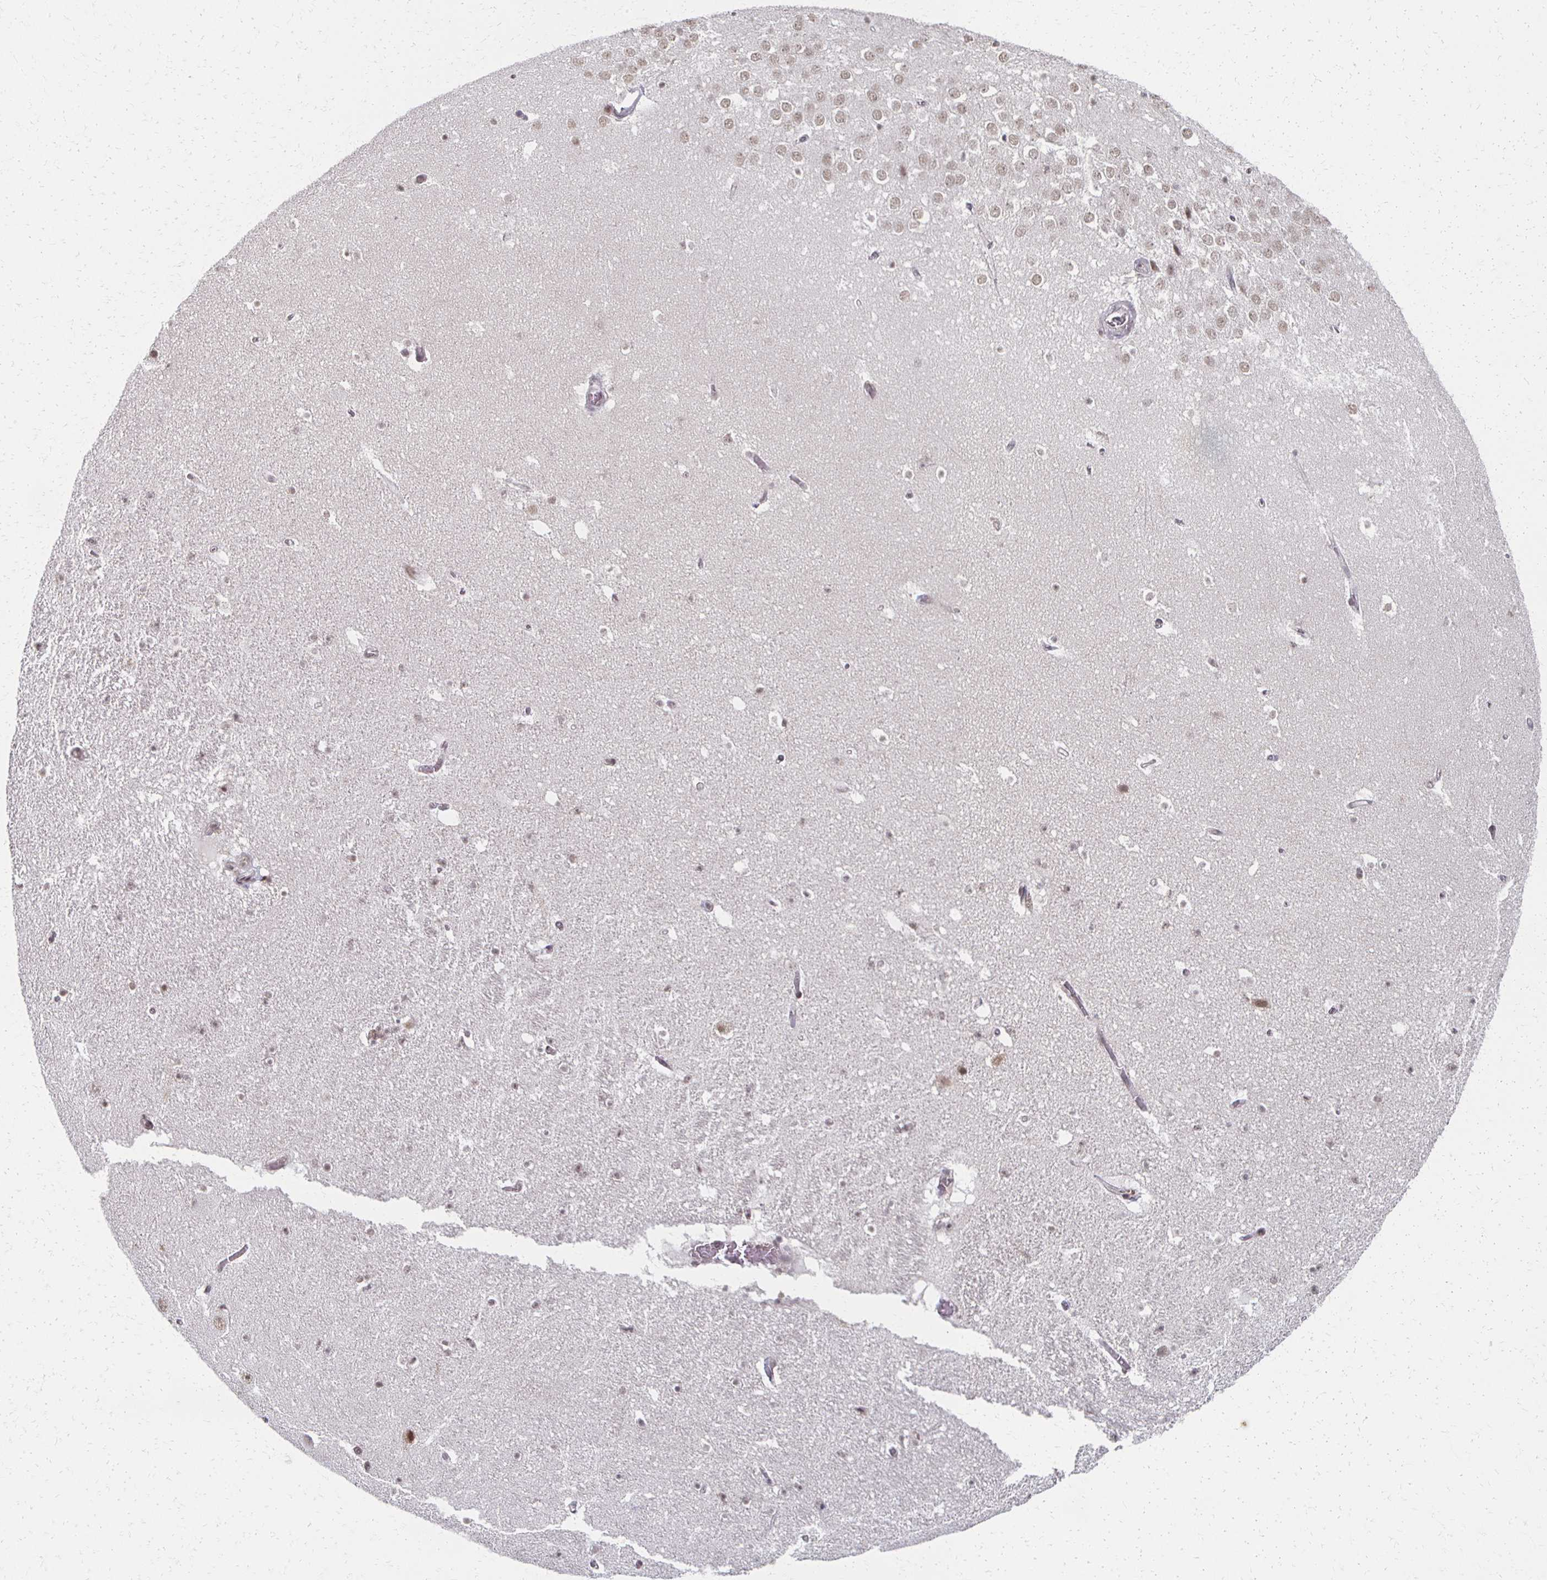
{"staining": {"intensity": "negative", "quantity": "none", "location": "none"}, "tissue": "hippocampus", "cell_type": "Glial cells", "image_type": "normal", "snomed": [{"axis": "morphology", "description": "Normal tissue, NOS"}, {"axis": "topography", "description": "Hippocampus"}], "caption": "Immunohistochemical staining of benign human hippocampus displays no significant staining in glial cells. (Stains: DAB (3,3'-diaminobenzidine) IHC with hematoxylin counter stain, Microscopy: brightfield microscopy at high magnification).", "gene": "DAB1", "patient": {"sex": "female", "age": 42}}